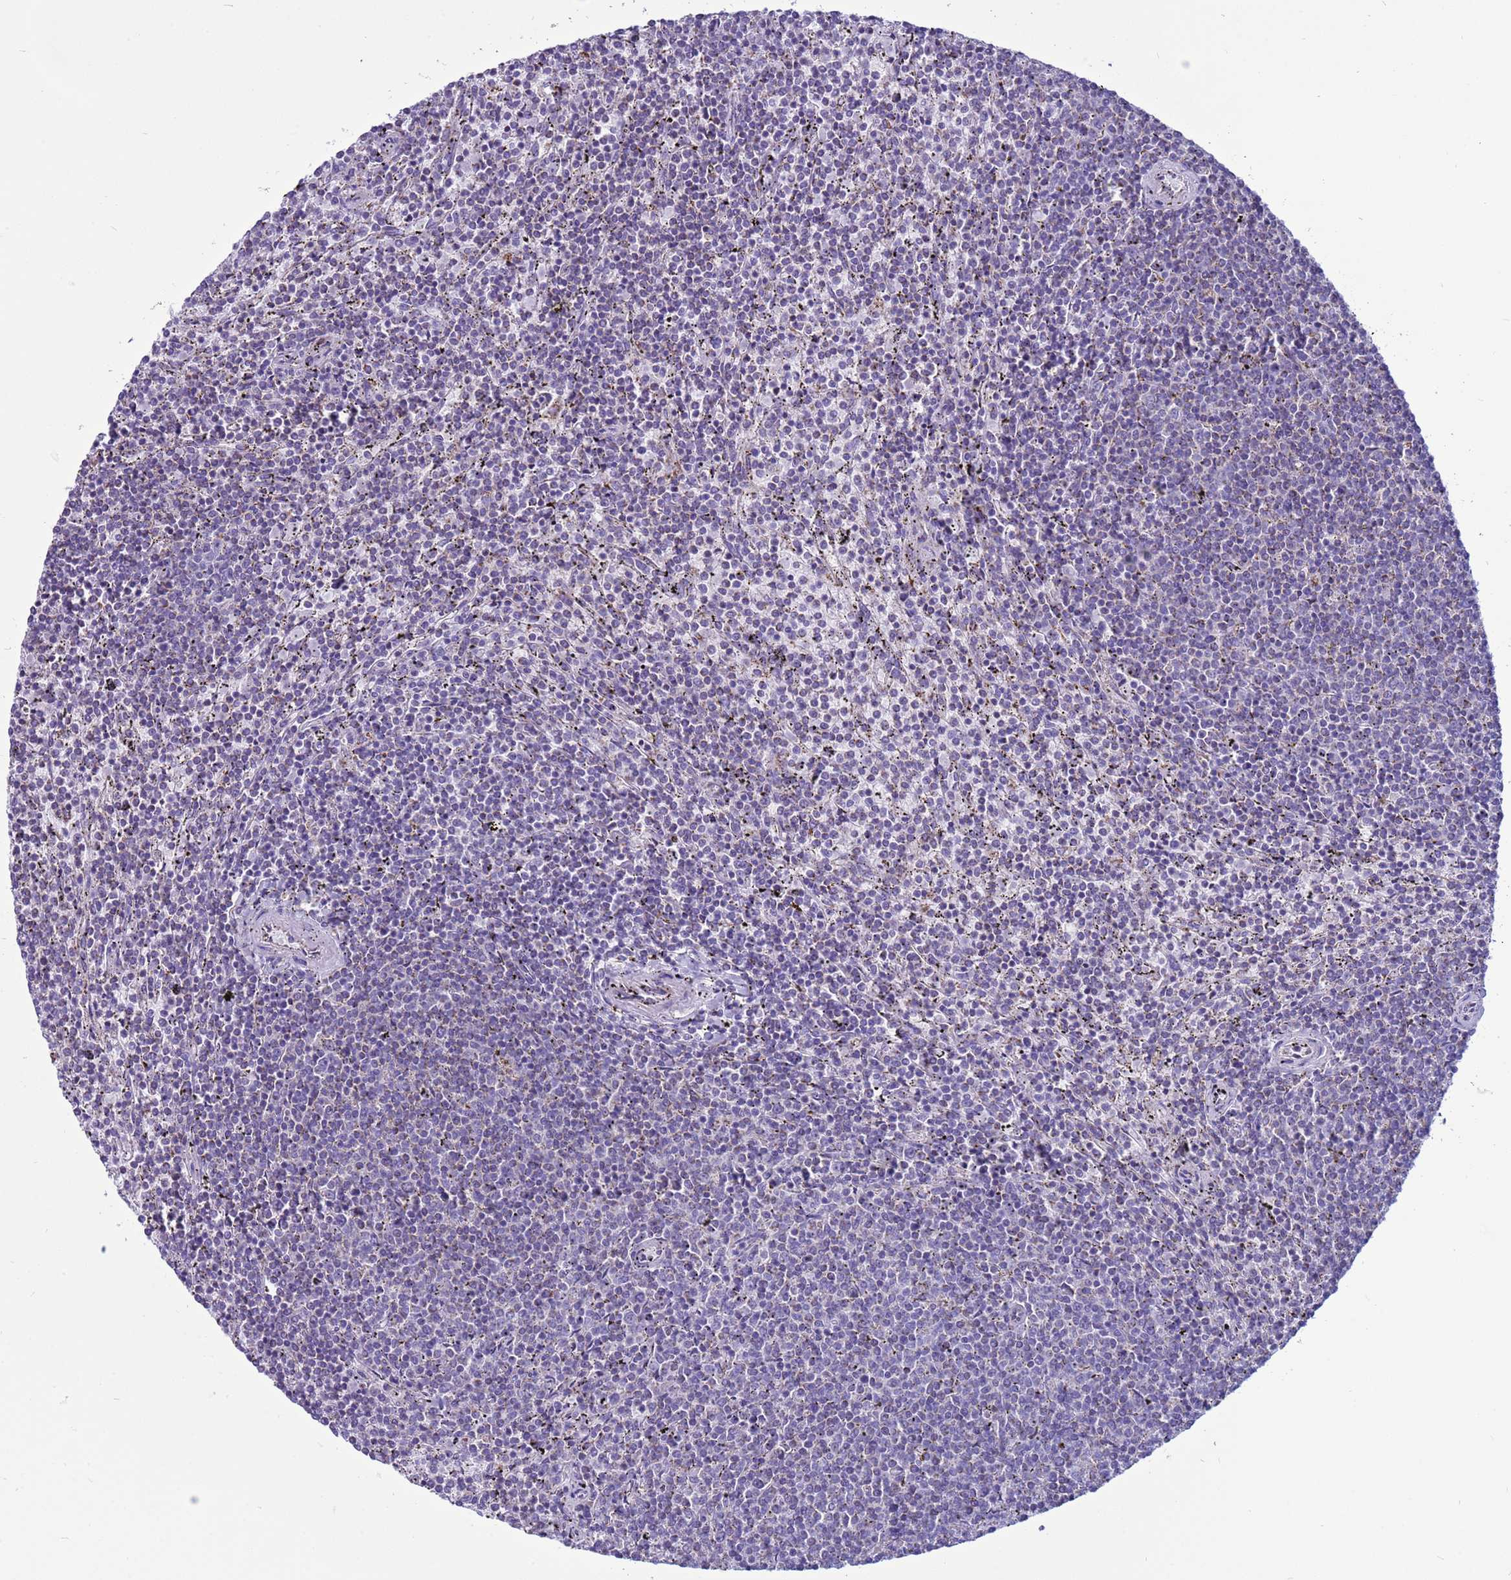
{"staining": {"intensity": "negative", "quantity": "none", "location": "none"}, "tissue": "lymphoma", "cell_type": "Tumor cells", "image_type": "cancer", "snomed": [{"axis": "morphology", "description": "Malignant lymphoma, non-Hodgkin's type, Low grade"}, {"axis": "topography", "description": "Spleen"}], "caption": "Immunohistochemistry (IHC) photomicrograph of lymphoma stained for a protein (brown), which reveals no positivity in tumor cells.", "gene": "NCALD", "patient": {"sex": "female", "age": 50}}